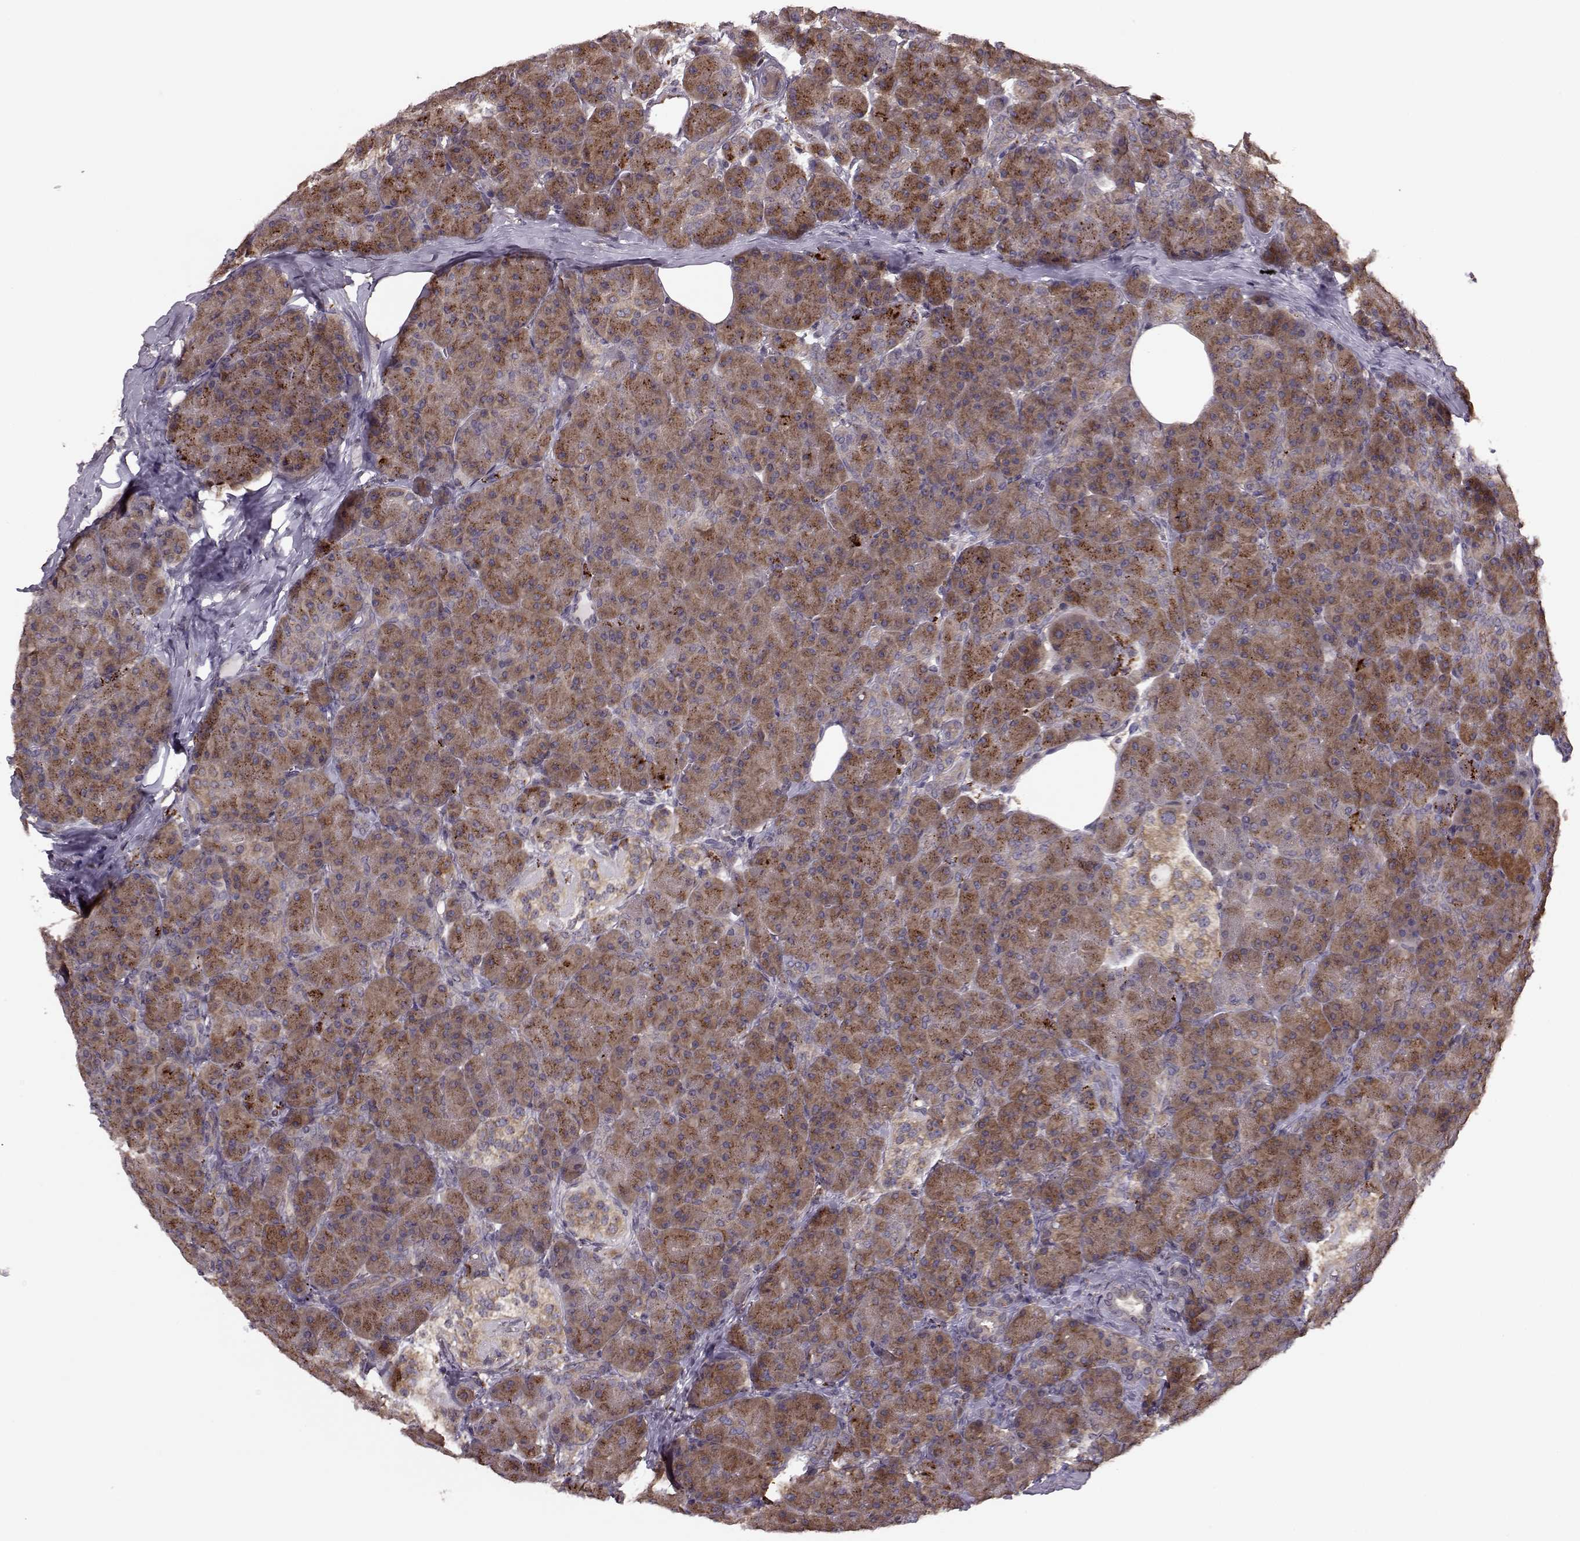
{"staining": {"intensity": "moderate", "quantity": ">75%", "location": "cytoplasmic/membranous"}, "tissue": "pancreas", "cell_type": "Exocrine glandular cells", "image_type": "normal", "snomed": [{"axis": "morphology", "description": "Normal tissue, NOS"}, {"axis": "topography", "description": "Pancreas"}], "caption": "Pancreas stained with DAB immunohistochemistry (IHC) reveals medium levels of moderate cytoplasmic/membranous expression in approximately >75% of exocrine glandular cells.", "gene": "YIPF5", "patient": {"sex": "male", "age": 57}}